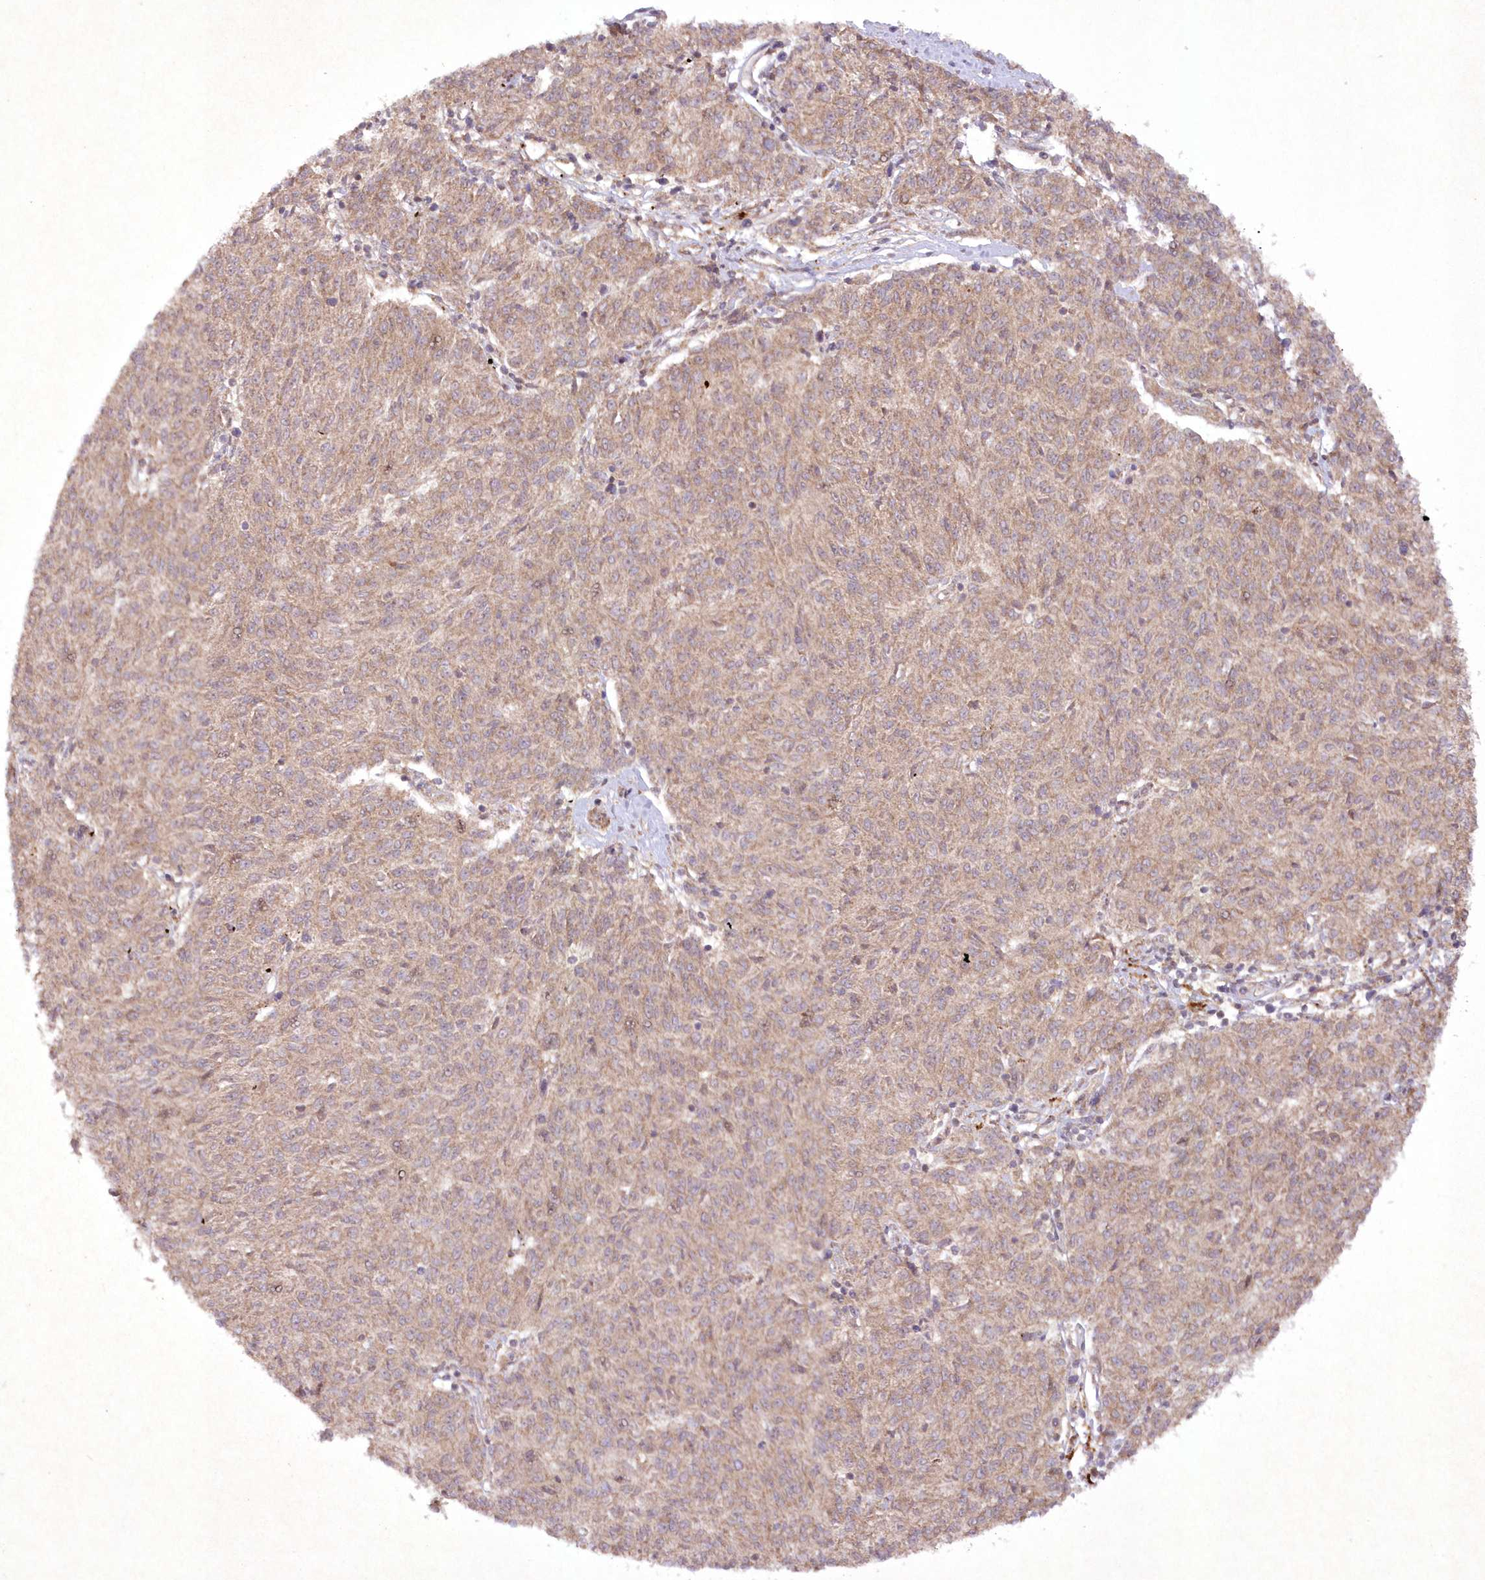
{"staining": {"intensity": "weak", "quantity": ">75%", "location": "cytoplasmic/membranous"}, "tissue": "melanoma", "cell_type": "Tumor cells", "image_type": "cancer", "snomed": [{"axis": "morphology", "description": "Malignant melanoma, NOS"}, {"axis": "topography", "description": "Skin"}], "caption": "About >75% of tumor cells in human malignant melanoma show weak cytoplasmic/membranous protein staining as visualized by brown immunohistochemical staining.", "gene": "APOM", "patient": {"sex": "female", "age": 72}}